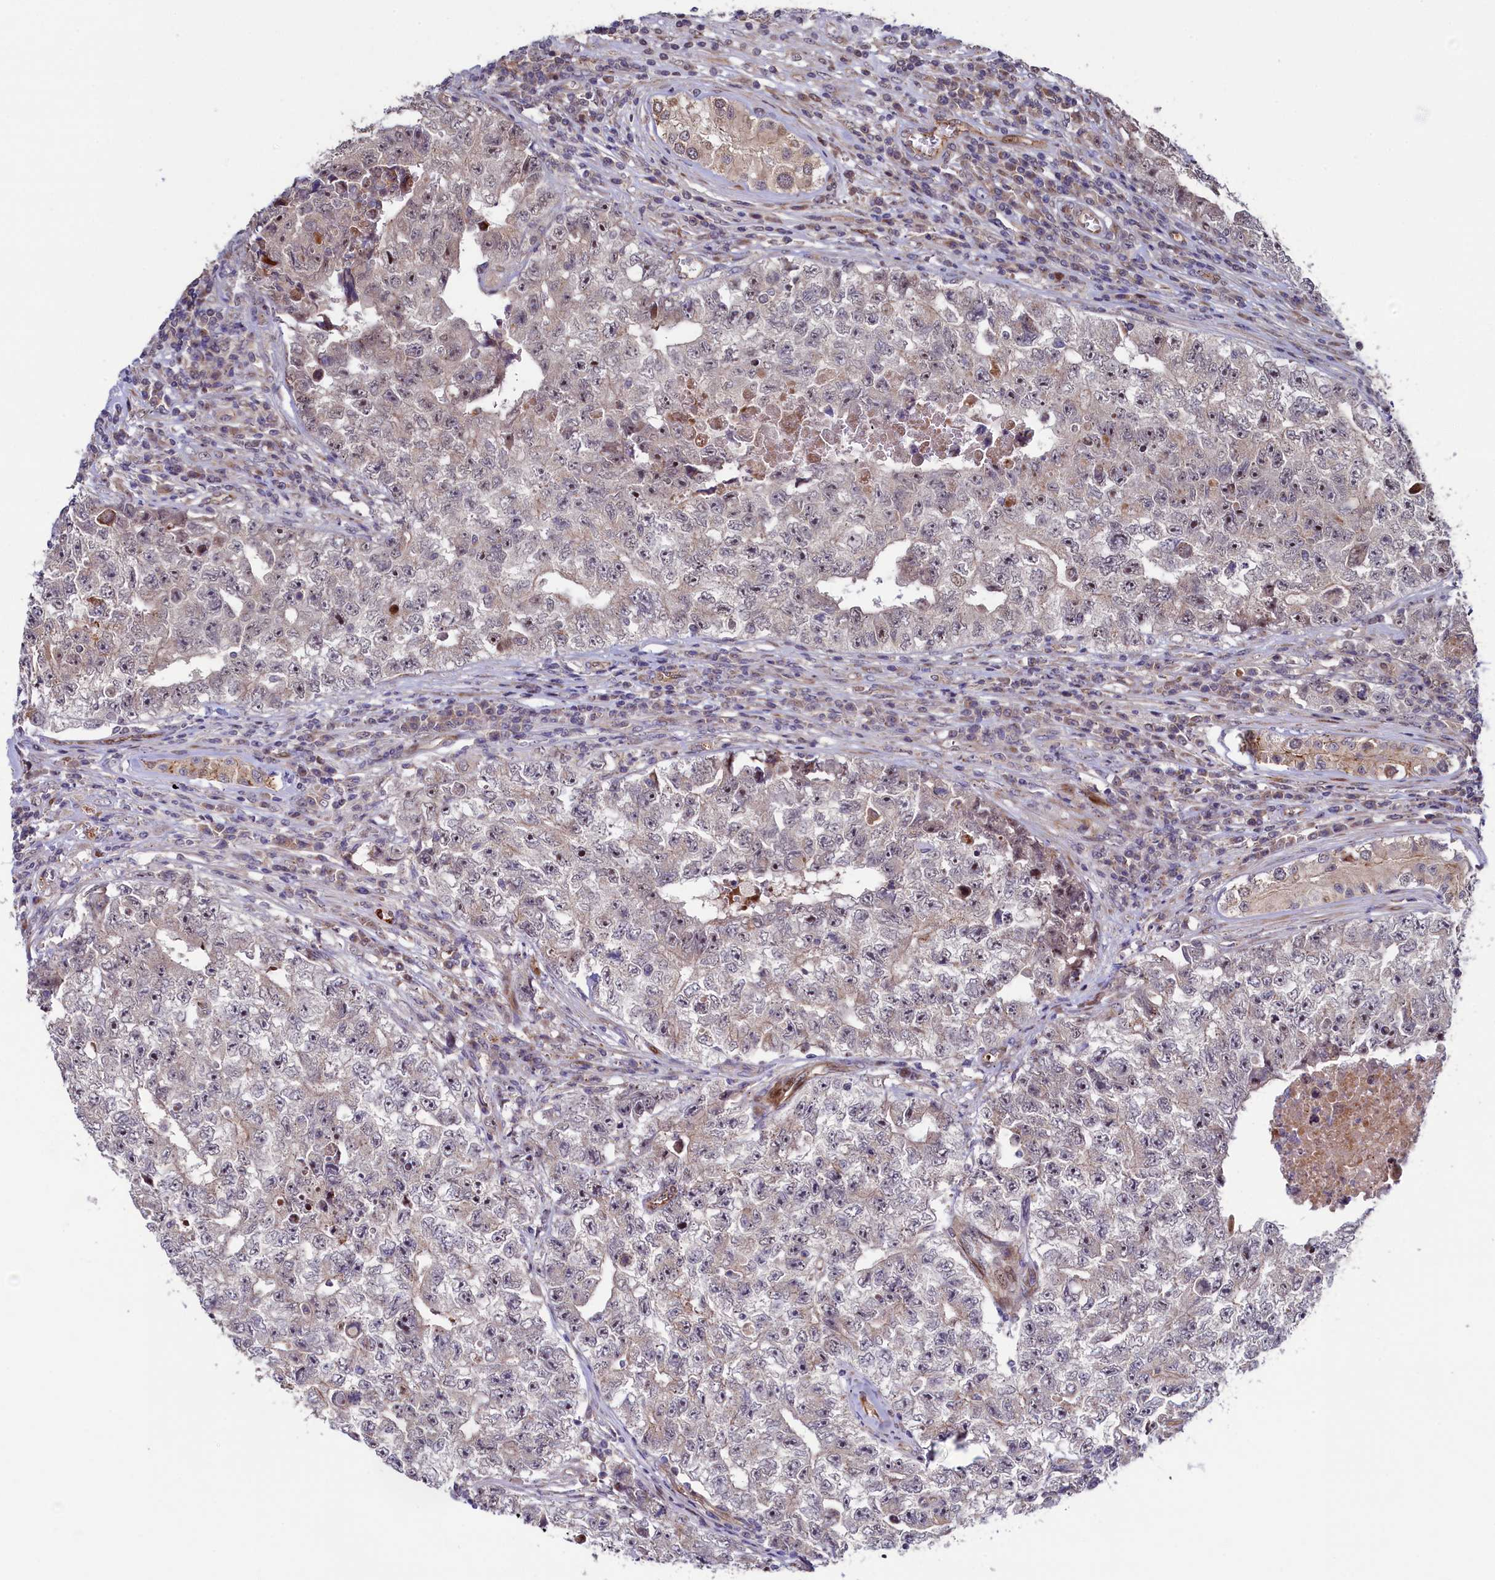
{"staining": {"intensity": "negative", "quantity": "none", "location": "none"}, "tissue": "testis cancer", "cell_type": "Tumor cells", "image_type": "cancer", "snomed": [{"axis": "morphology", "description": "Carcinoma, Embryonal, NOS"}, {"axis": "topography", "description": "Testis"}], "caption": "A high-resolution micrograph shows immunohistochemistry staining of testis cancer (embryonal carcinoma), which exhibits no significant positivity in tumor cells.", "gene": "PIK3C3", "patient": {"sex": "male", "age": 17}}